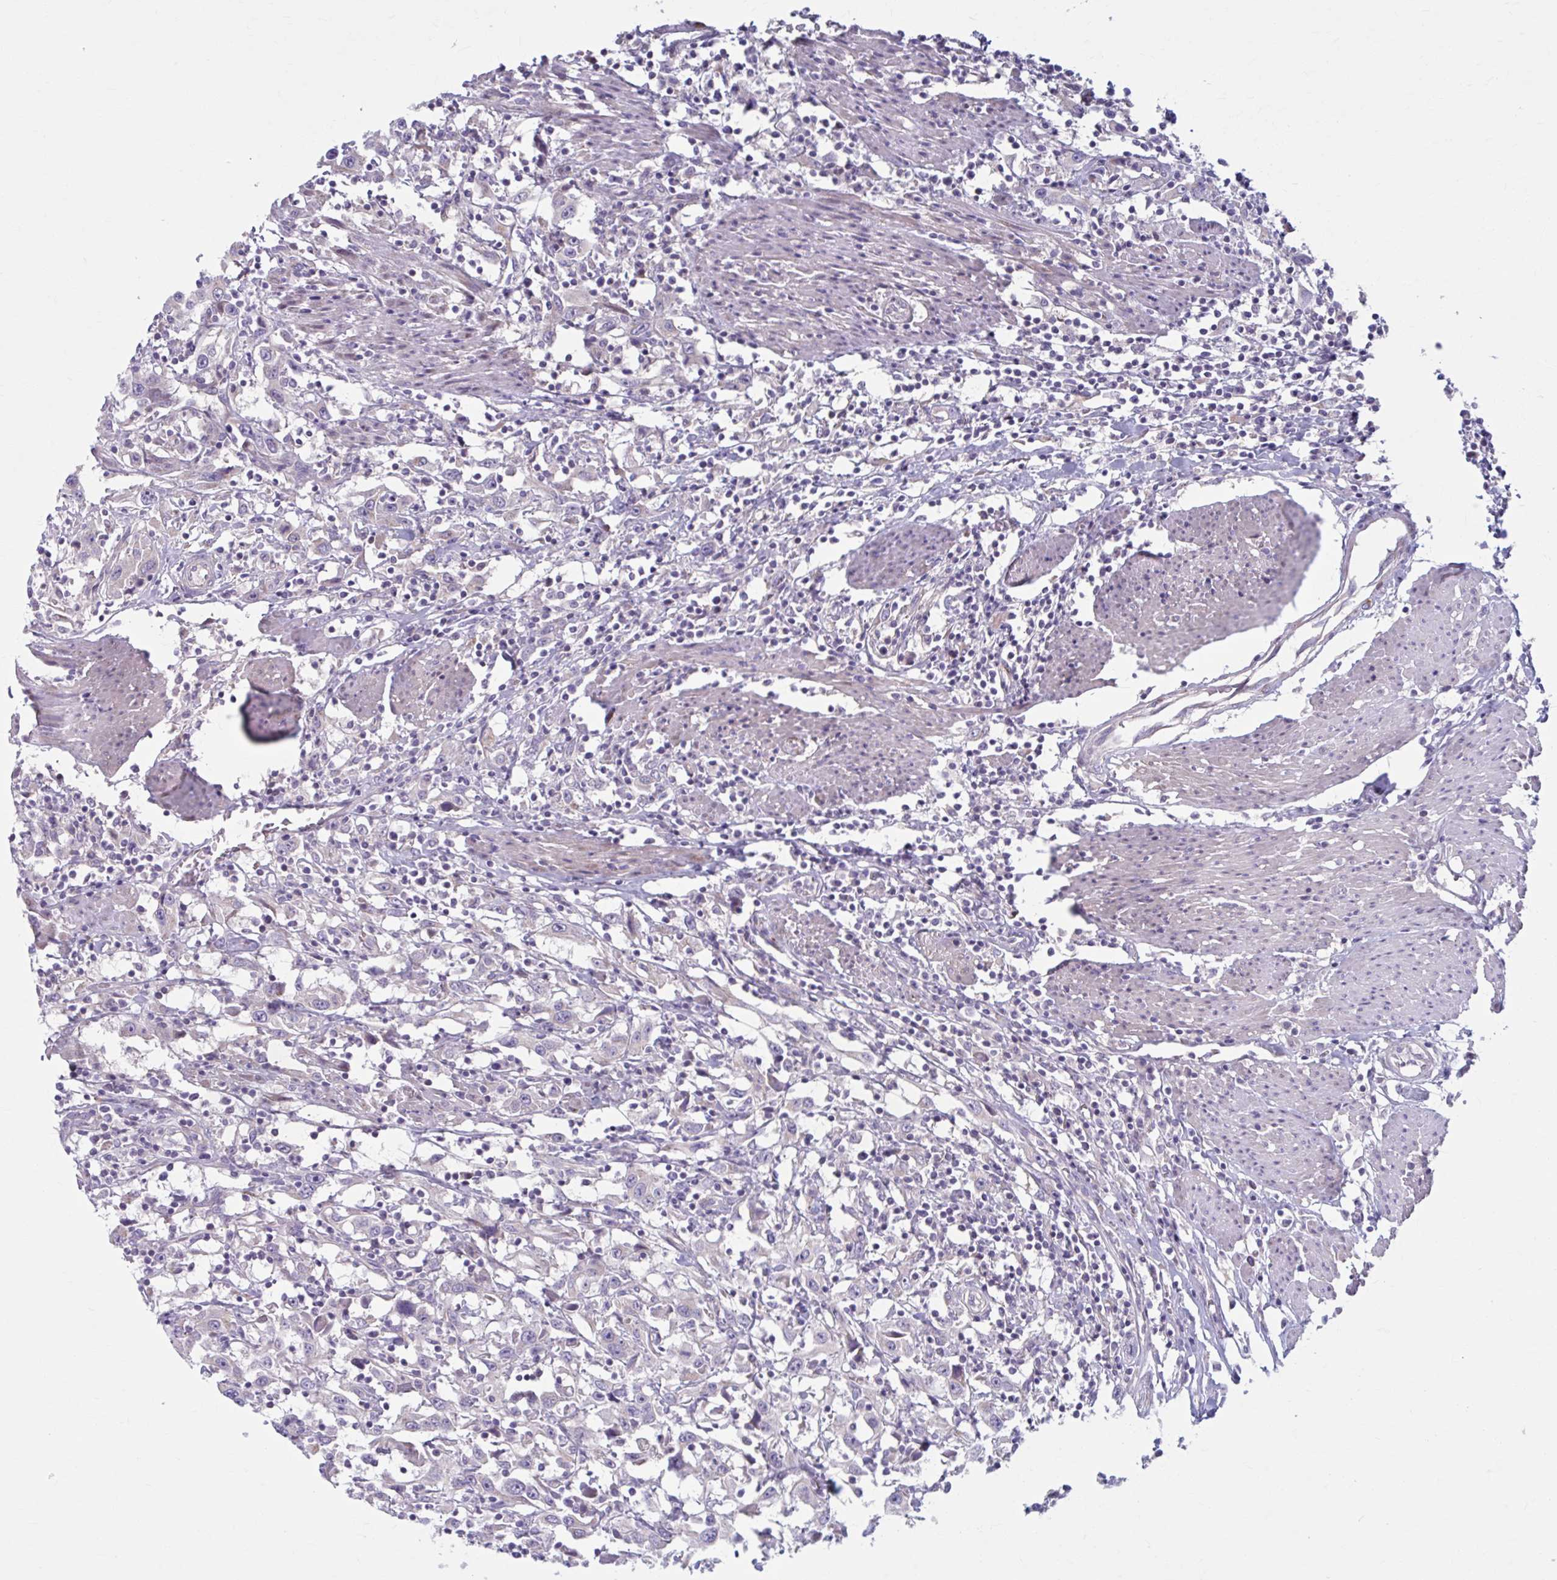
{"staining": {"intensity": "negative", "quantity": "none", "location": "none"}, "tissue": "urothelial cancer", "cell_type": "Tumor cells", "image_type": "cancer", "snomed": [{"axis": "morphology", "description": "Urothelial carcinoma, High grade"}, {"axis": "topography", "description": "Urinary bladder"}], "caption": "Protein analysis of urothelial cancer reveals no significant expression in tumor cells.", "gene": "CHST3", "patient": {"sex": "male", "age": 61}}